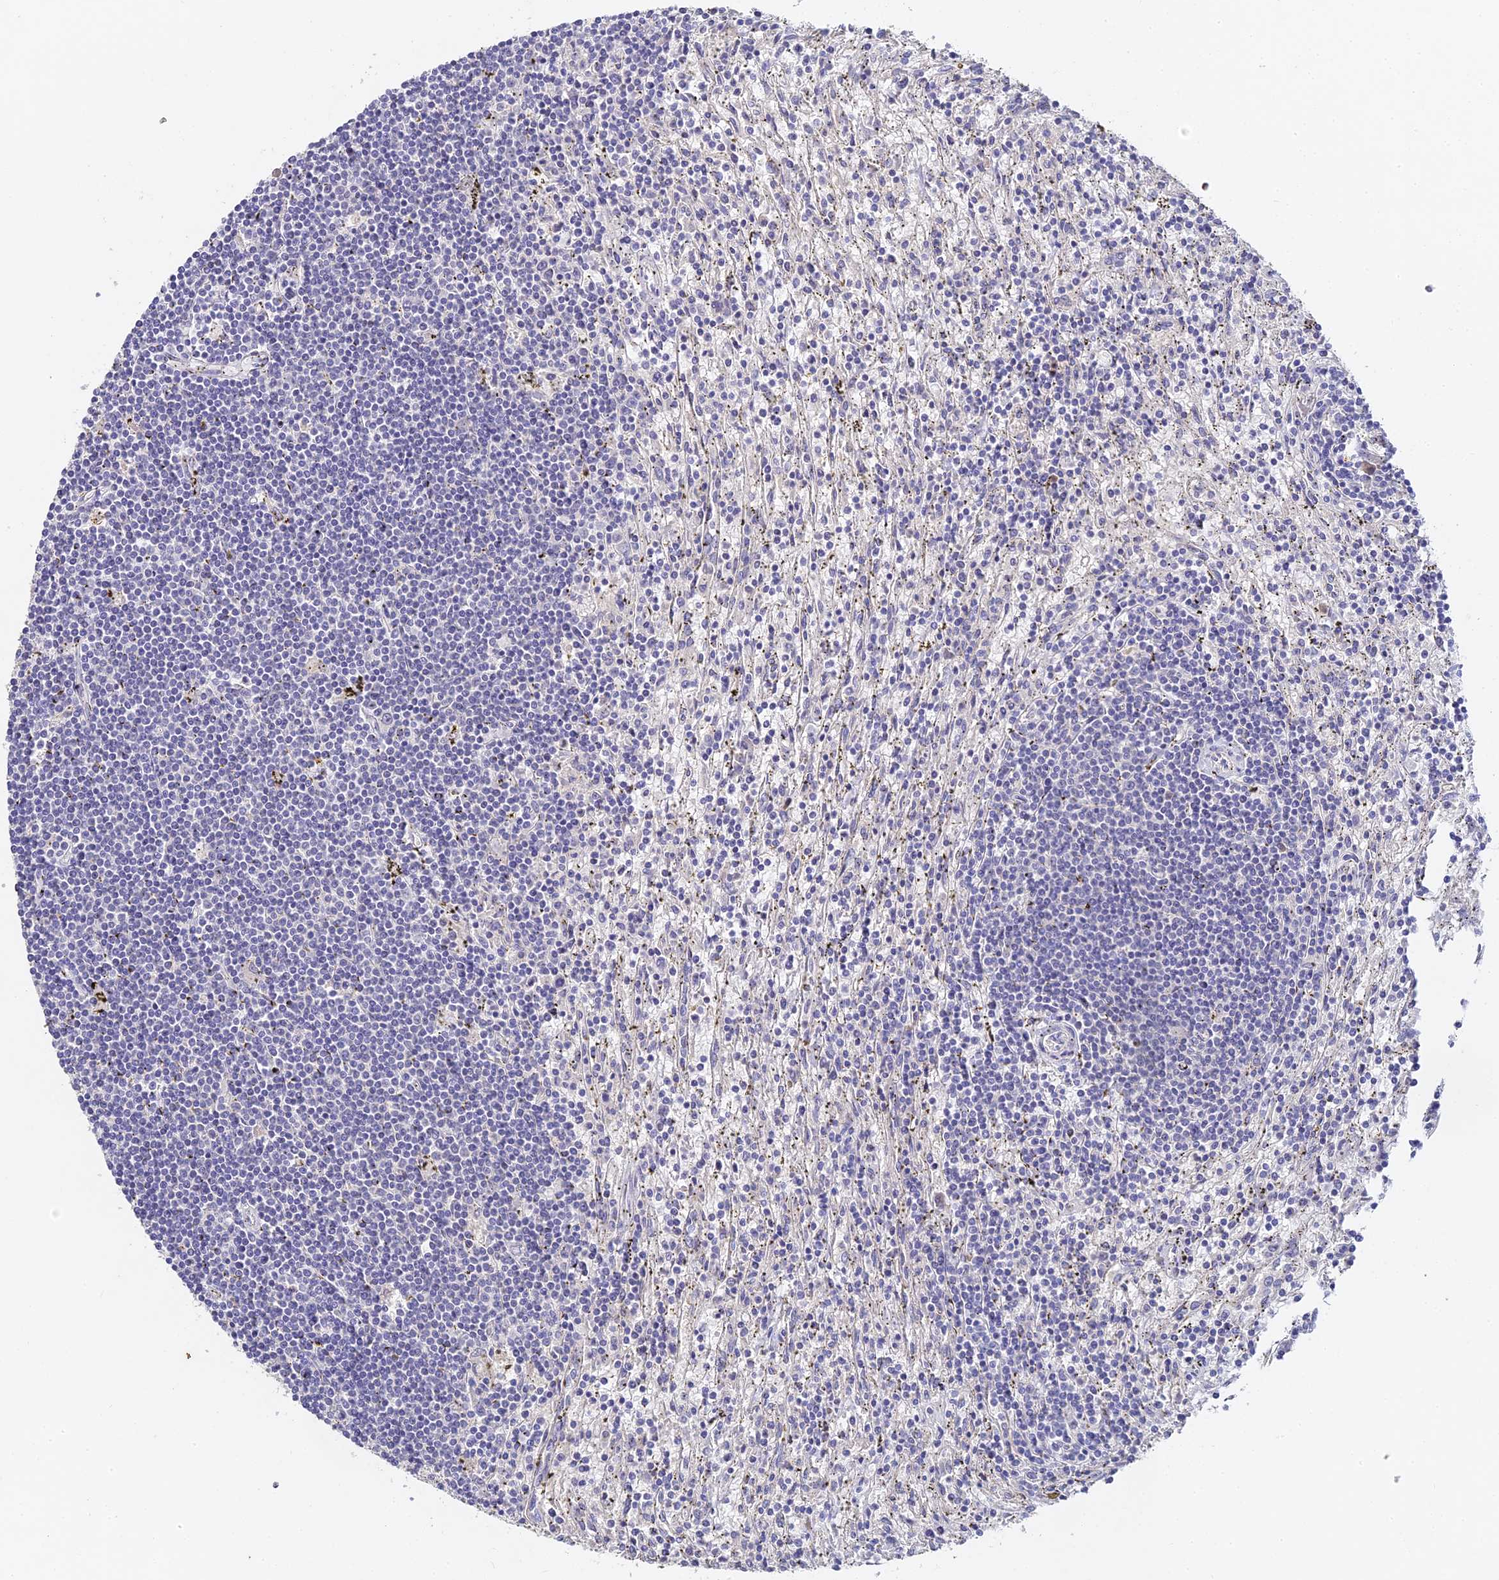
{"staining": {"intensity": "negative", "quantity": "none", "location": "none"}, "tissue": "lymphoma", "cell_type": "Tumor cells", "image_type": "cancer", "snomed": [{"axis": "morphology", "description": "Malignant lymphoma, non-Hodgkin's type, Low grade"}, {"axis": "topography", "description": "Spleen"}], "caption": "This is an IHC photomicrograph of malignant lymphoma, non-Hodgkin's type (low-grade). There is no staining in tumor cells.", "gene": "DONSON", "patient": {"sex": "male", "age": 76}}